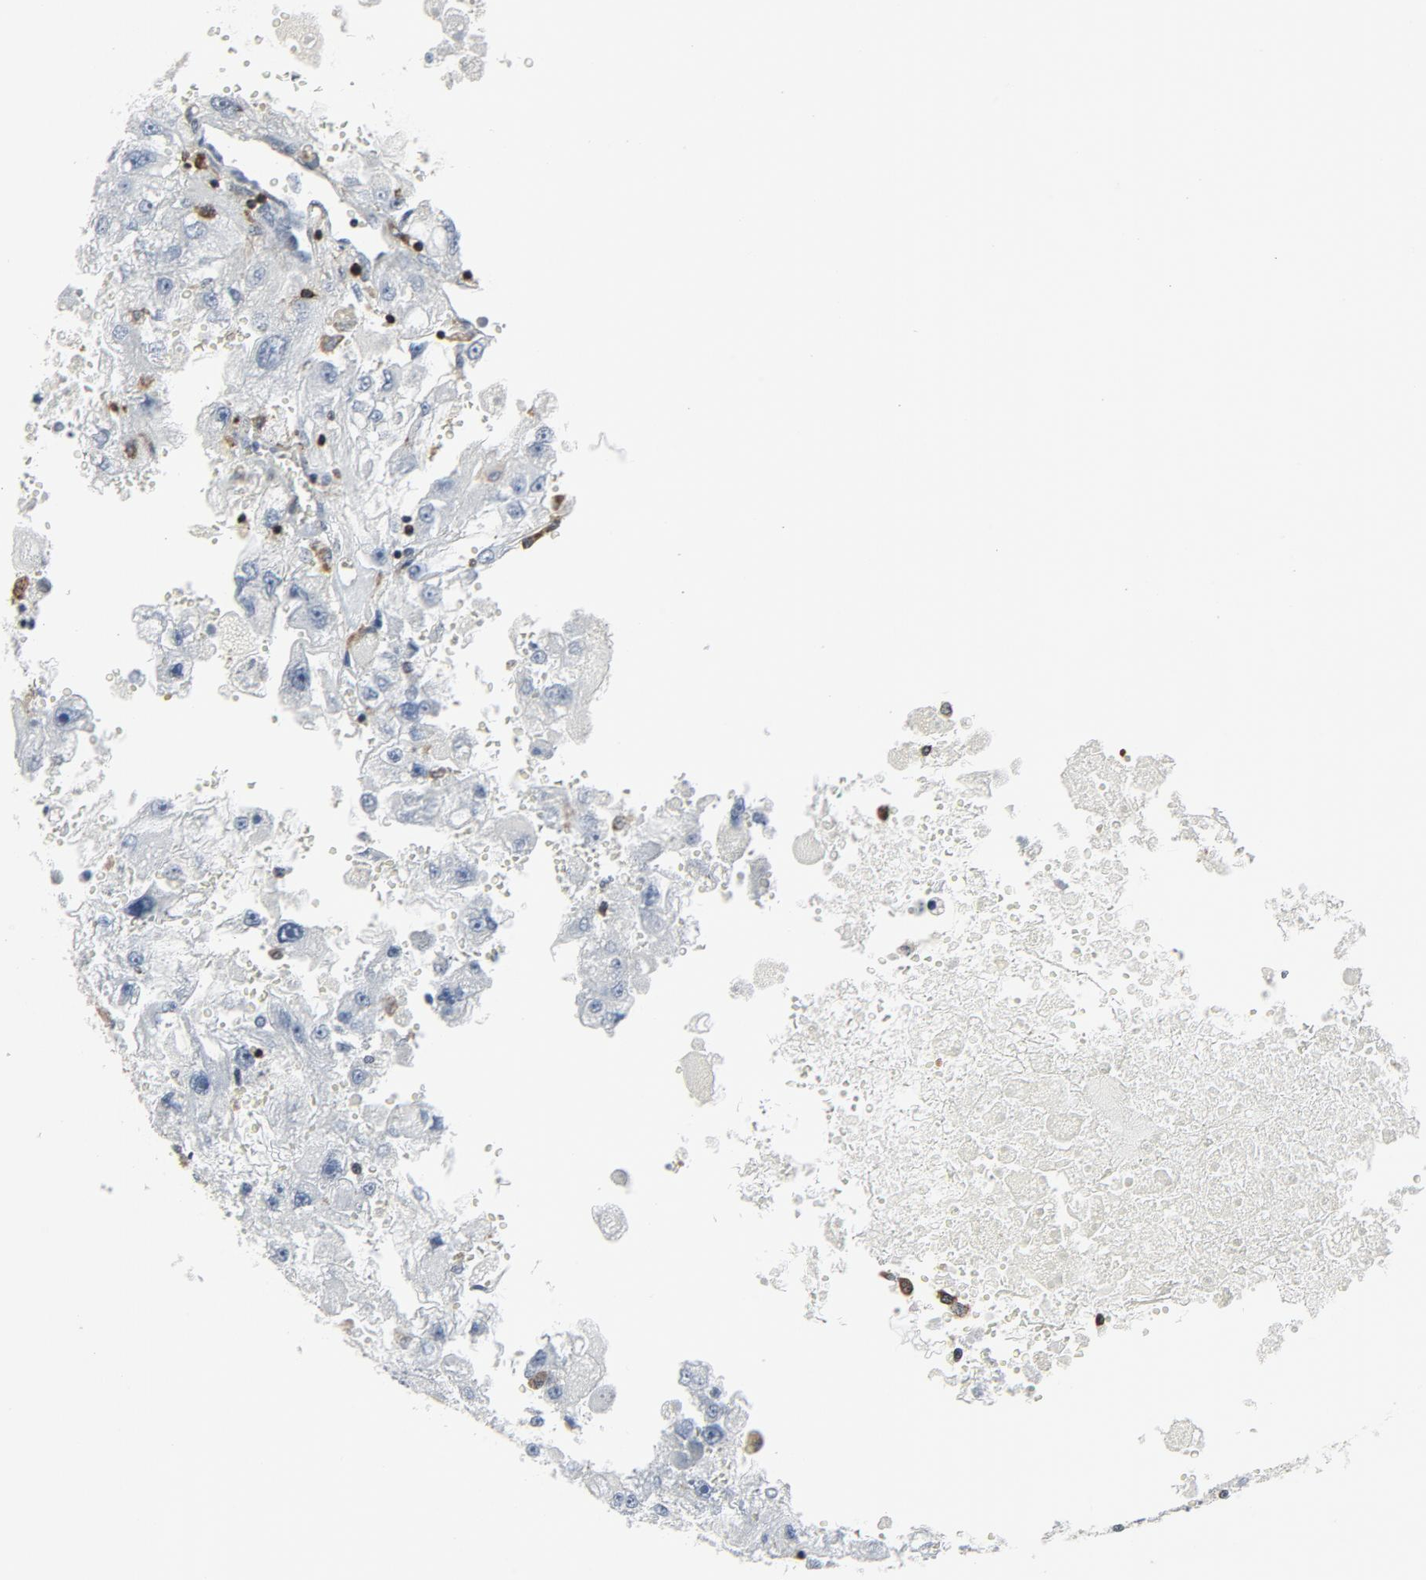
{"staining": {"intensity": "negative", "quantity": "none", "location": "none"}, "tissue": "renal cancer", "cell_type": "Tumor cells", "image_type": "cancer", "snomed": [{"axis": "morphology", "description": "Adenocarcinoma, NOS"}, {"axis": "topography", "description": "Kidney"}], "caption": "Tumor cells show no significant staining in renal cancer.", "gene": "LCP2", "patient": {"sex": "female", "age": 83}}